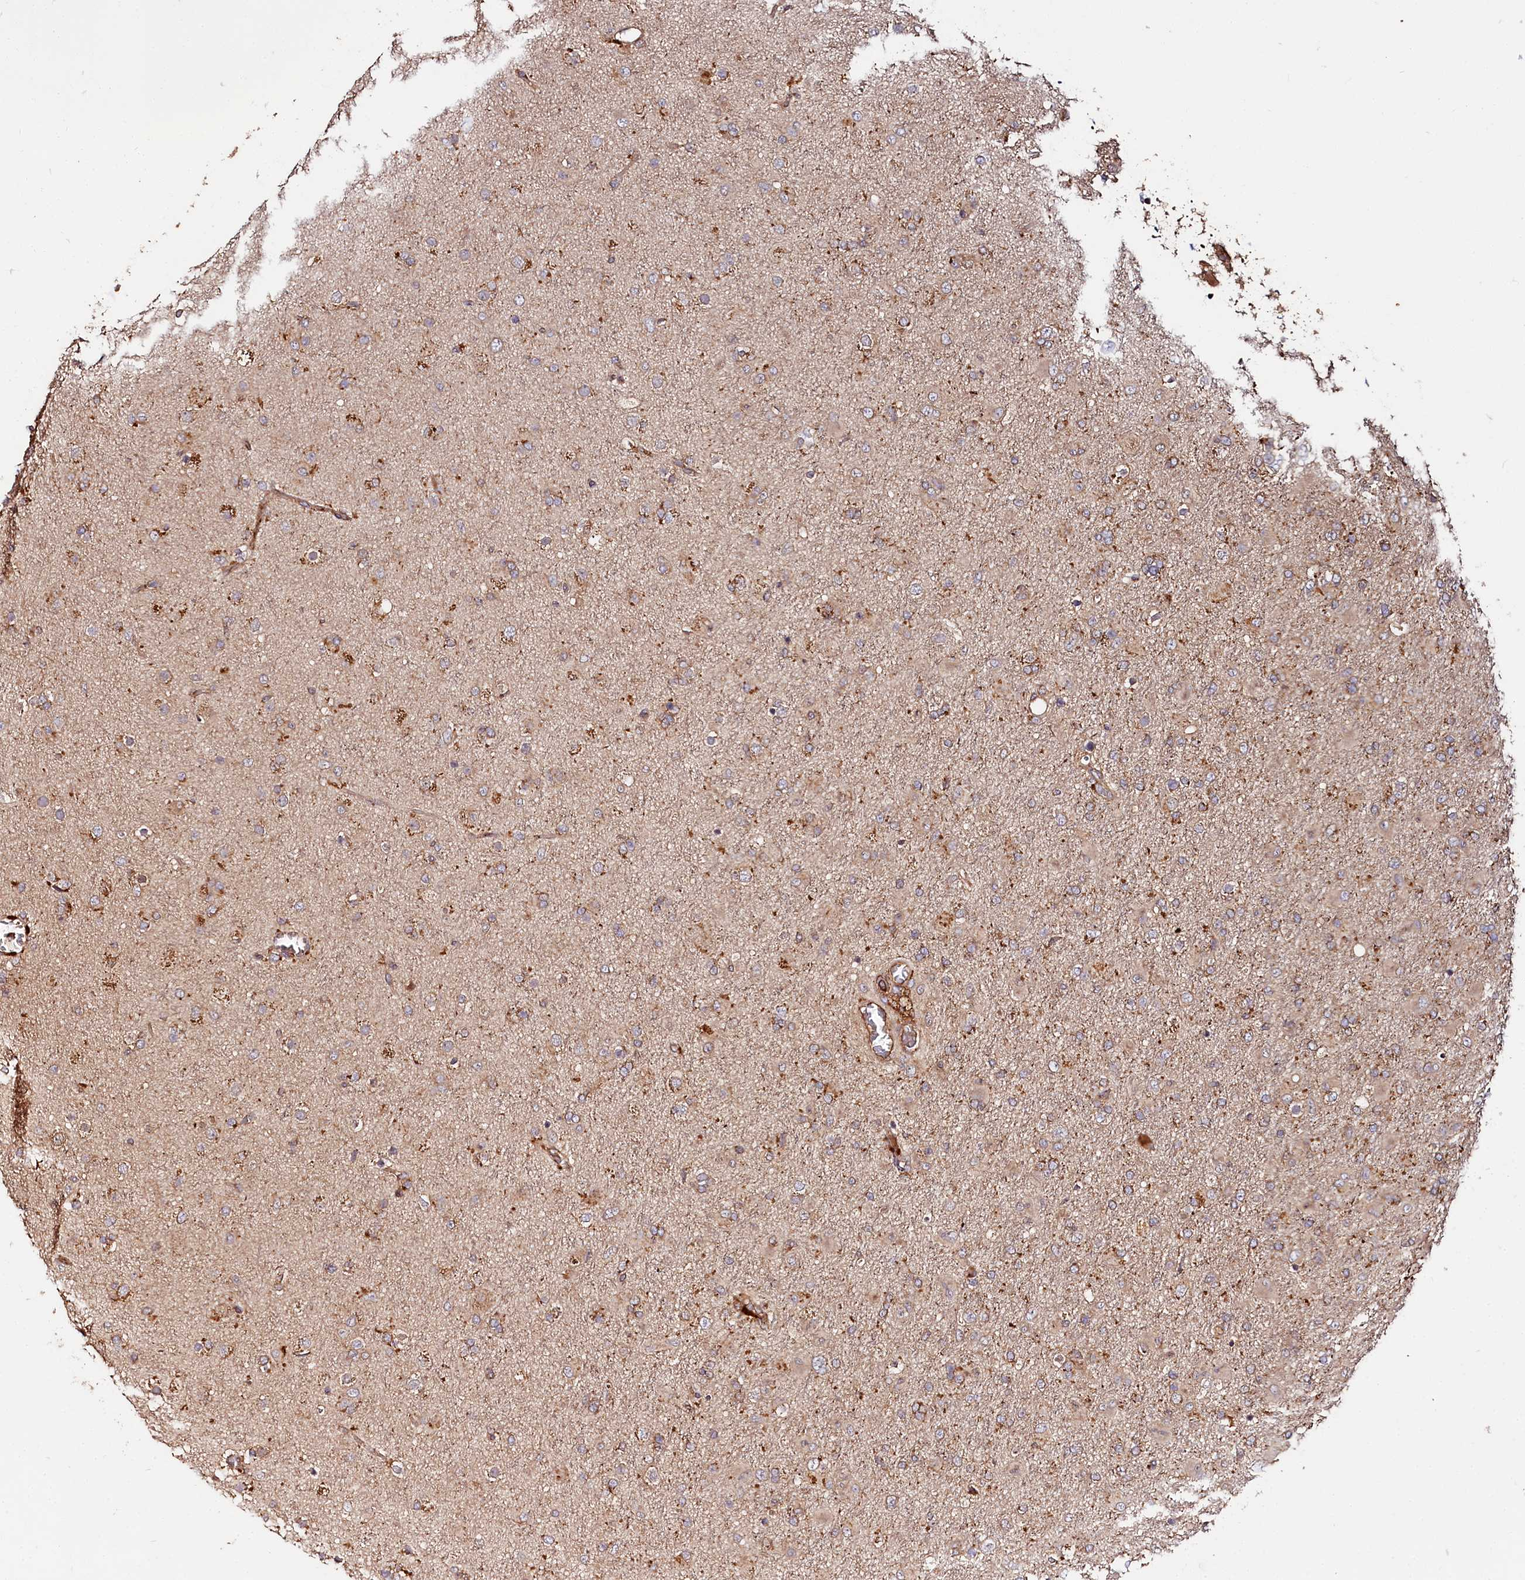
{"staining": {"intensity": "moderate", "quantity": ">75%", "location": "cytoplasmic/membranous"}, "tissue": "glioma", "cell_type": "Tumor cells", "image_type": "cancer", "snomed": [{"axis": "morphology", "description": "Glioma, malignant, Low grade"}, {"axis": "topography", "description": "Brain"}], "caption": "The photomicrograph reveals immunohistochemical staining of malignant low-grade glioma. There is moderate cytoplasmic/membranous expression is appreciated in about >75% of tumor cells.", "gene": "WDR73", "patient": {"sex": "male", "age": 65}}